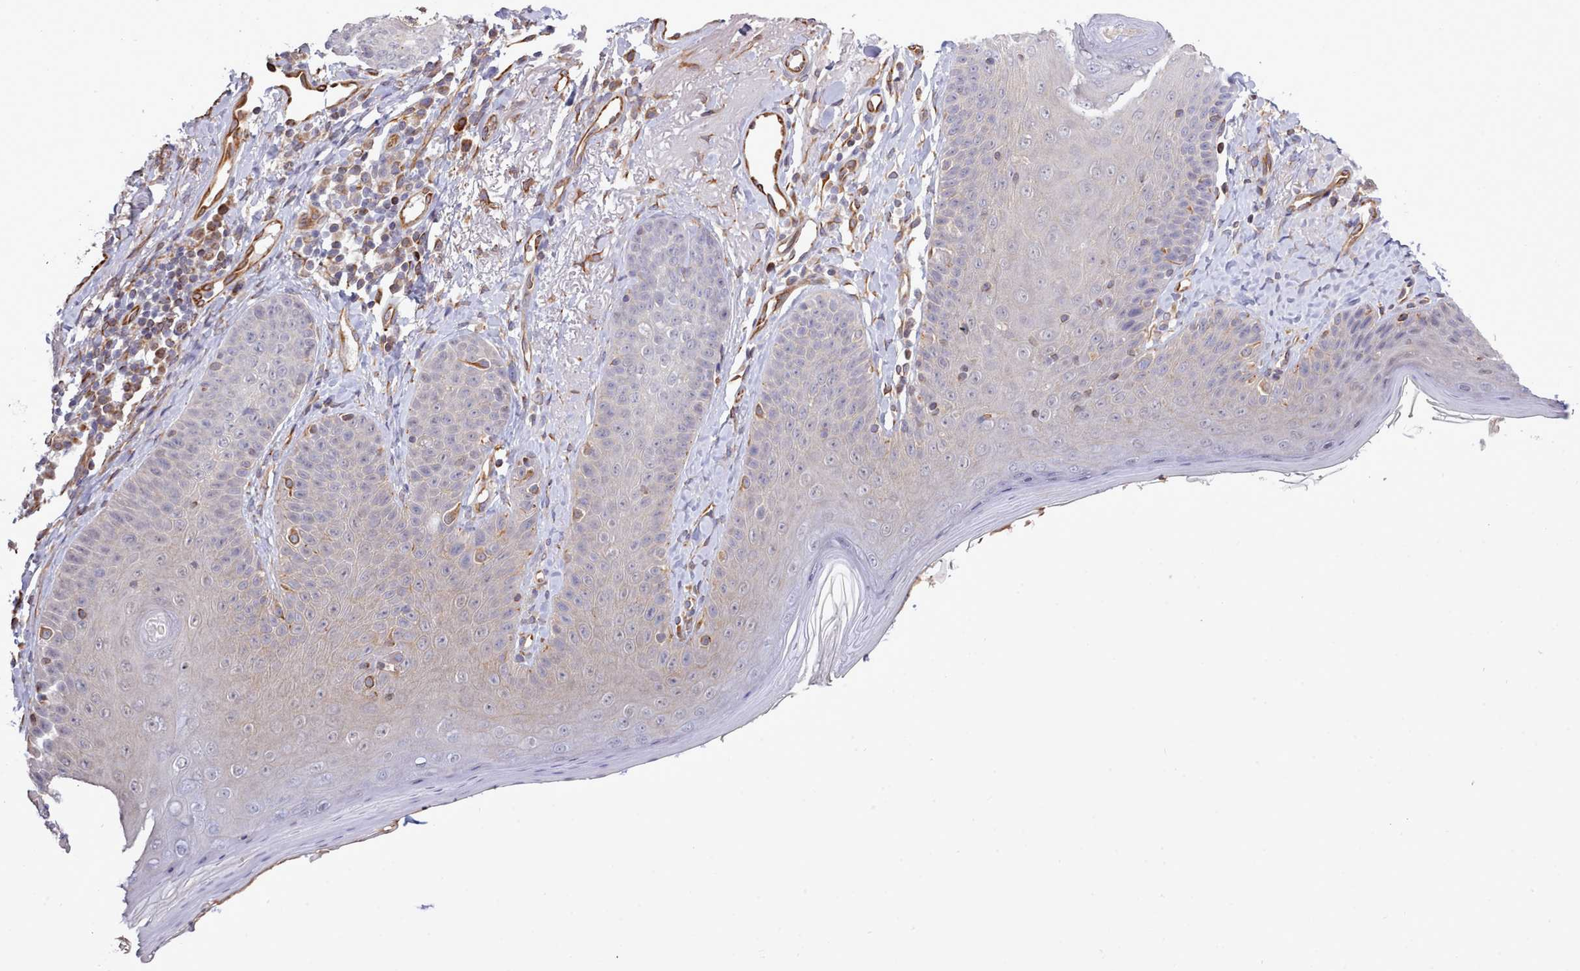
{"staining": {"intensity": "strong", "quantity": ">75%", "location": "cytoplasmic/membranous"}, "tissue": "skin", "cell_type": "Fibroblasts", "image_type": "normal", "snomed": [{"axis": "morphology", "description": "Normal tissue, NOS"}, {"axis": "topography", "description": "Skin"}], "caption": "An IHC micrograph of benign tissue is shown. Protein staining in brown highlights strong cytoplasmic/membranous positivity in skin within fibroblasts.", "gene": "ZC3H13", "patient": {"sex": "male", "age": 57}}